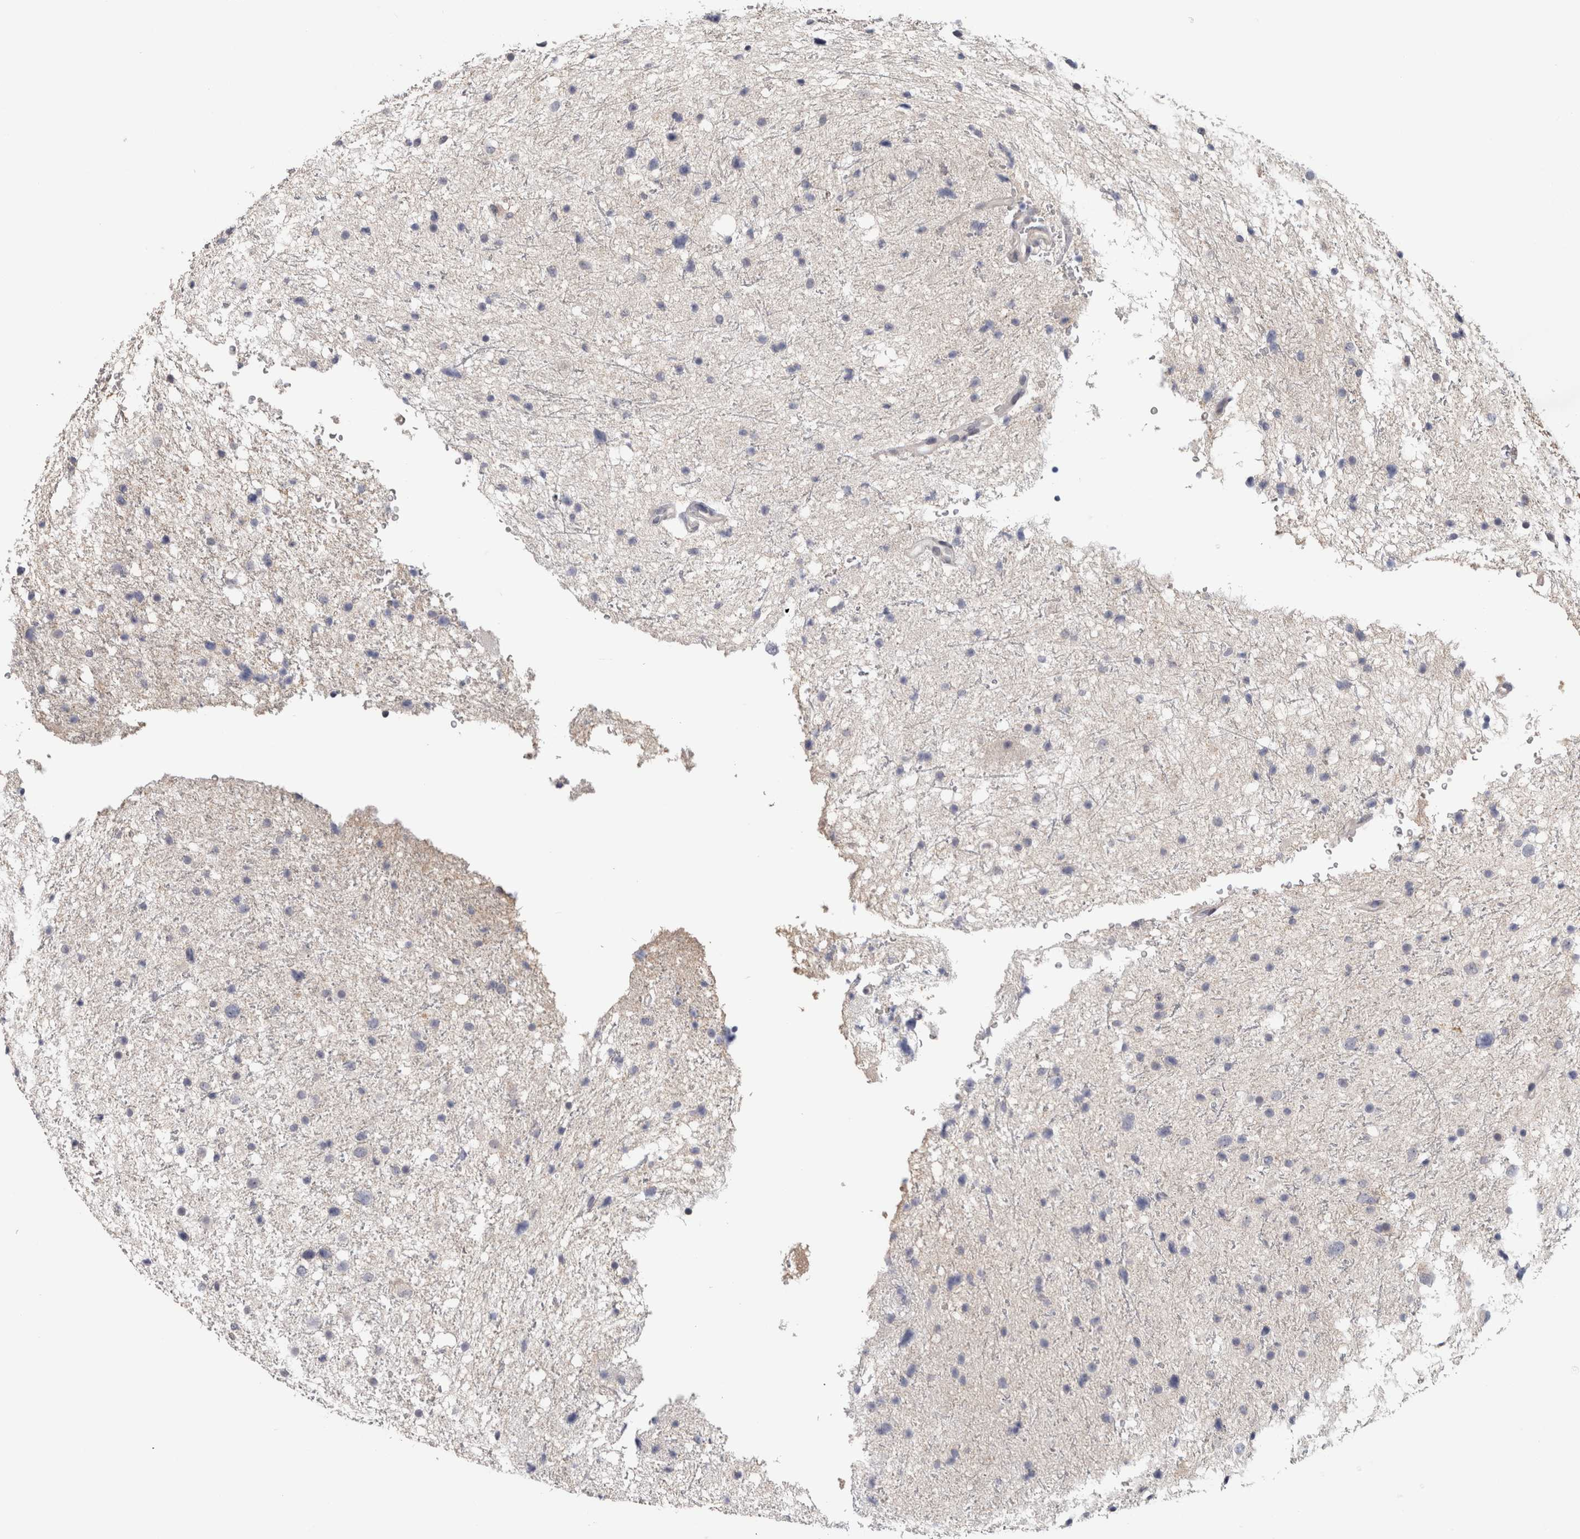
{"staining": {"intensity": "negative", "quantity": "none", "location": "none"}, "tissue": "glioma", "cell_type": "Tumor cells", "image_type": "cancer", "snomed": [{"axis": "morphology", "description": "Glioma, malignant, Low grade"}, {"axis": "topography", "description": "Brain"}], "caption": "Human glioma stained for a protein using immunohistochemistry demonstrates no staining in tumor cells.", "gene": "USH1G", "patient": {"sex": "female", "age": 37}}